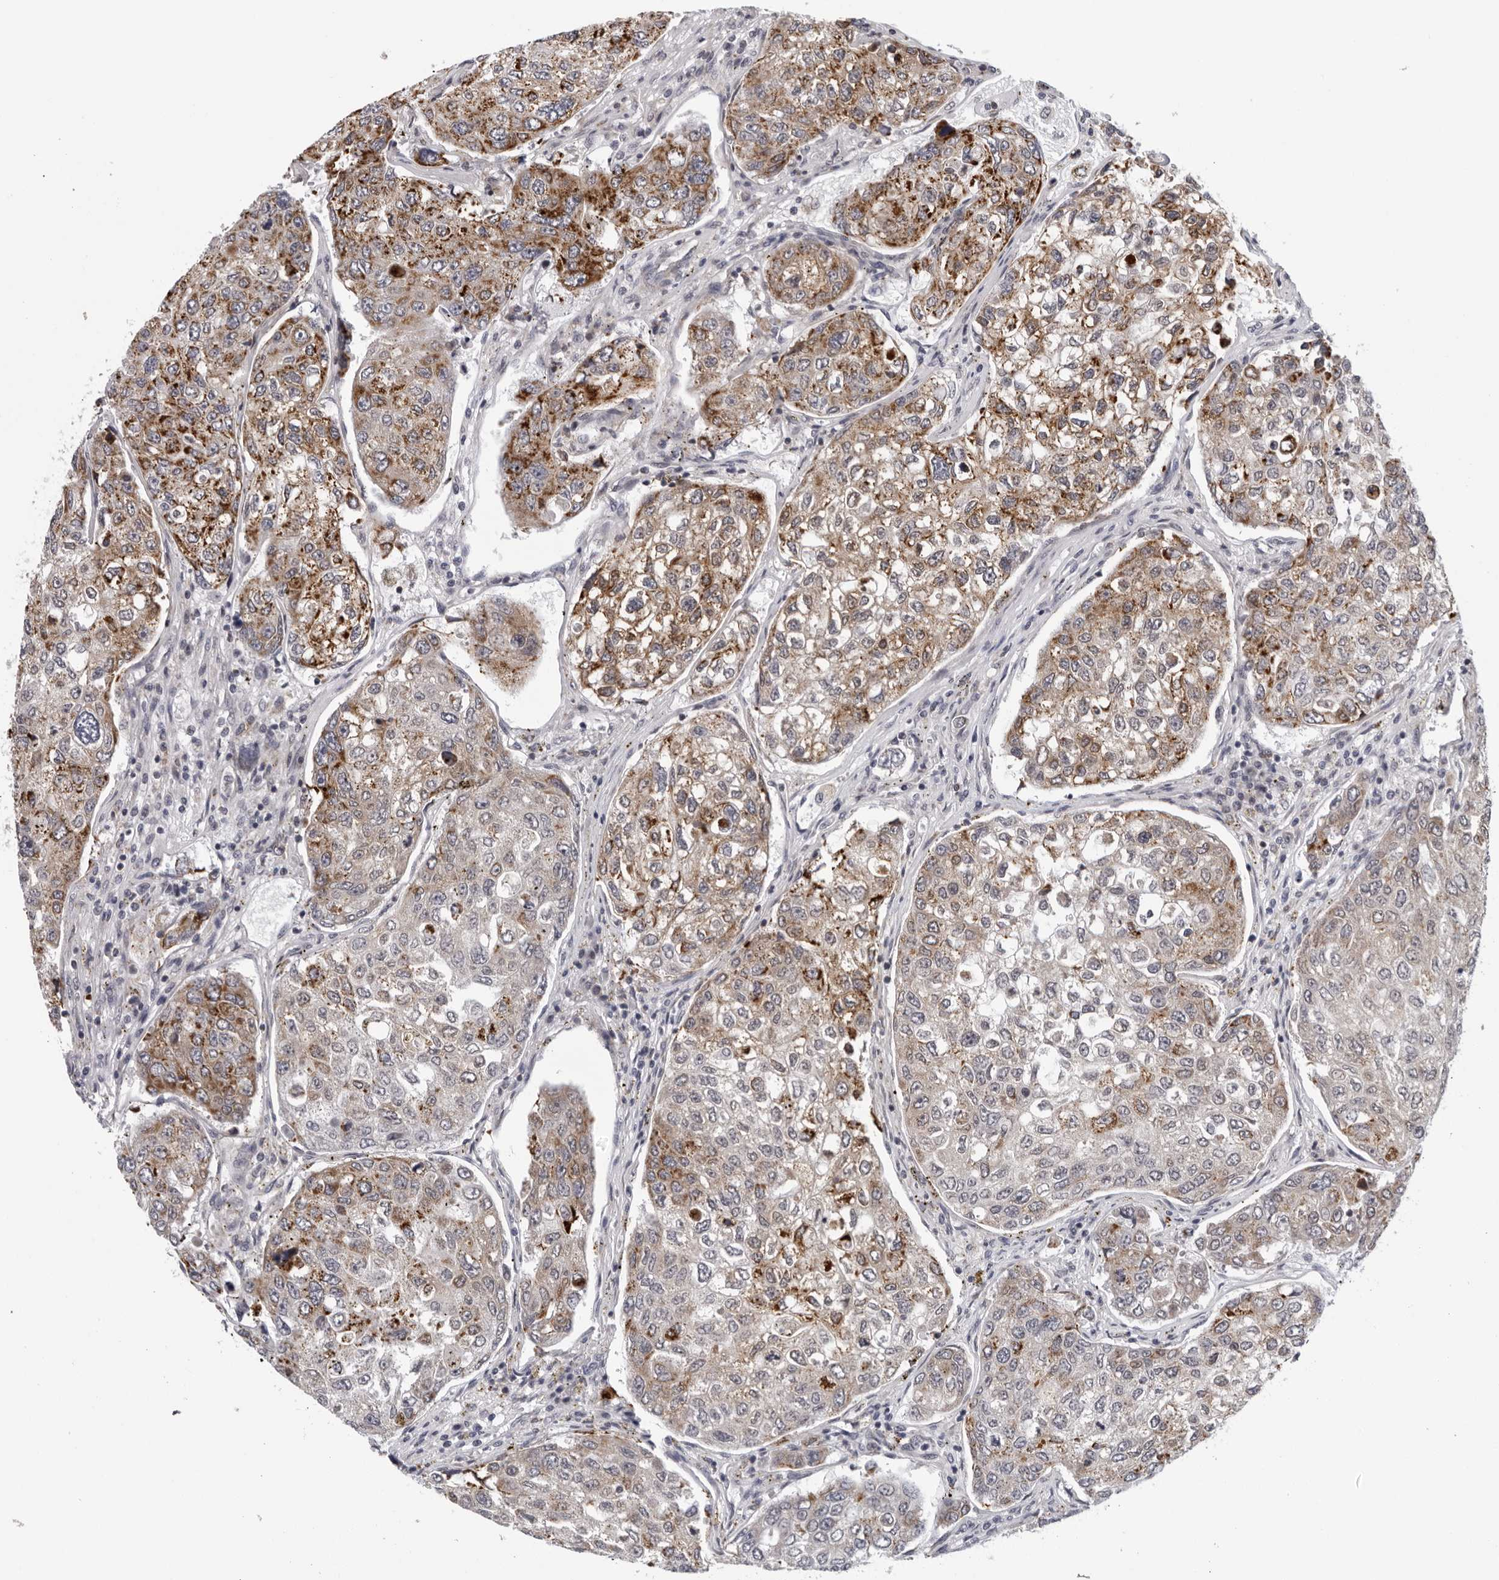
{"staining": {"intensity": "moderate", "quantity": ">75%", "location": "cytoplasmic/membranous"}, "tissue": "urothelial cancer", "cell_type": "Tumor cells", "image_type": "cancer", "snomed": [{"axis": "morphology", "description": "Urothelial carcinoma, High grade"}, {"axis": "topography", "description": "Lymph node"}, {"axis": "topography", "description": "Urinary bladder"}], "caption": "High-grade urothelial carcinoma stained with immunohistochemistry (IHC) displays moderate cytoplasmic/membranous positivity in about >75% of tumor cells.", "gene": "CPT2", "patient": {"sex": "male", "age": 51}}